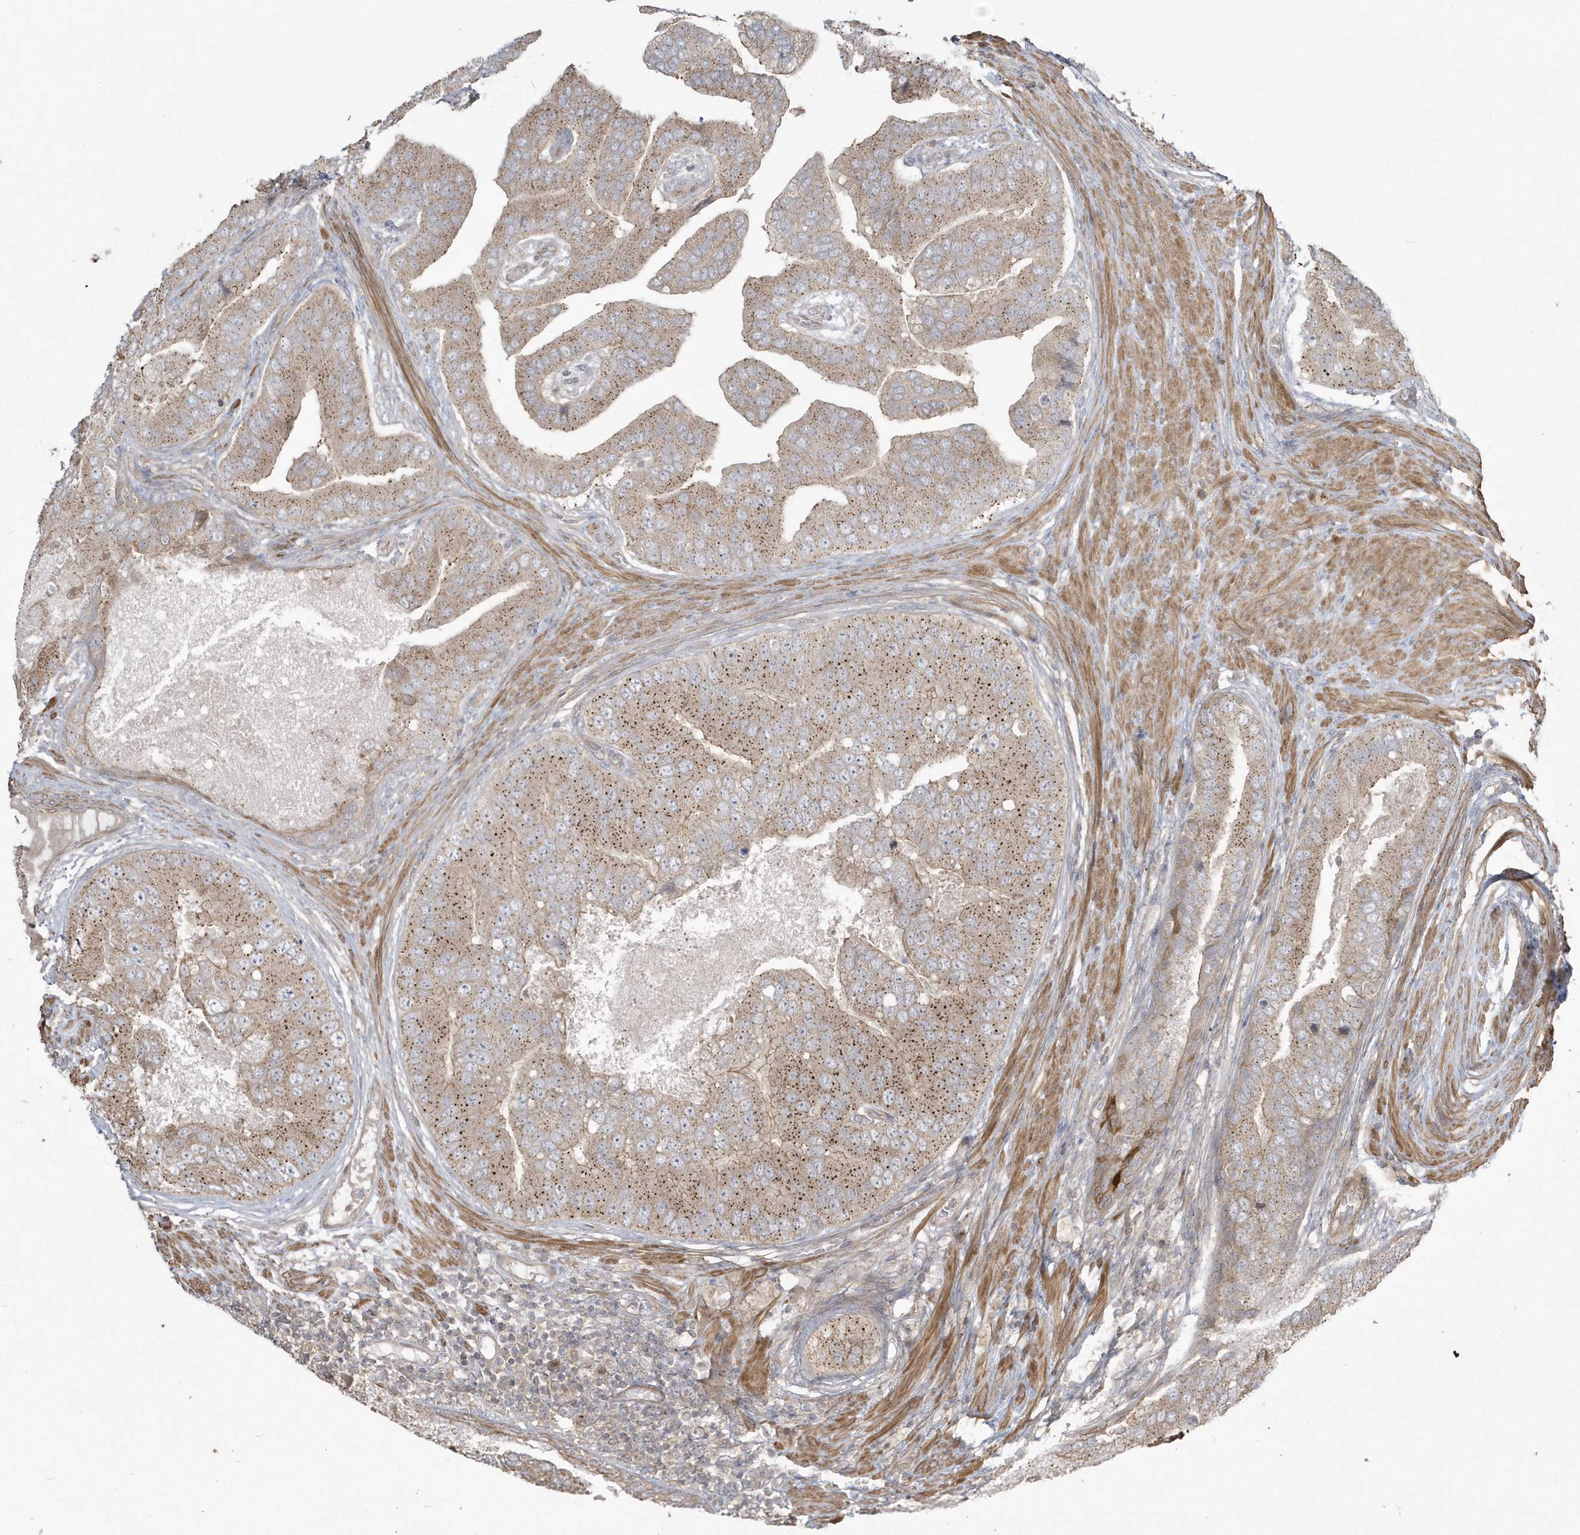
{"staining": {"intensity": "moderate", "quantity": ">75%", "location": "cytoplasmic/membranous"}, "tissue": "prostate cancer", "cell_type": "Tumor cells", "image_type": "cancer", "snomed": [{"axis": "morphology", "description": "Adenocarcinoma, High grade"}, {"axis": "topography", "description": "Prostate"}], "caption": "An image showing moderate cytoplasmic/membranous staining in approximately >75% of tumor cells in prostate cancer (high-grade adenocarcinoma), as visualized by brown immunohistochemical staining.", "gene": "ARMC8", "patient": {"sex": "male", "age": 70}}